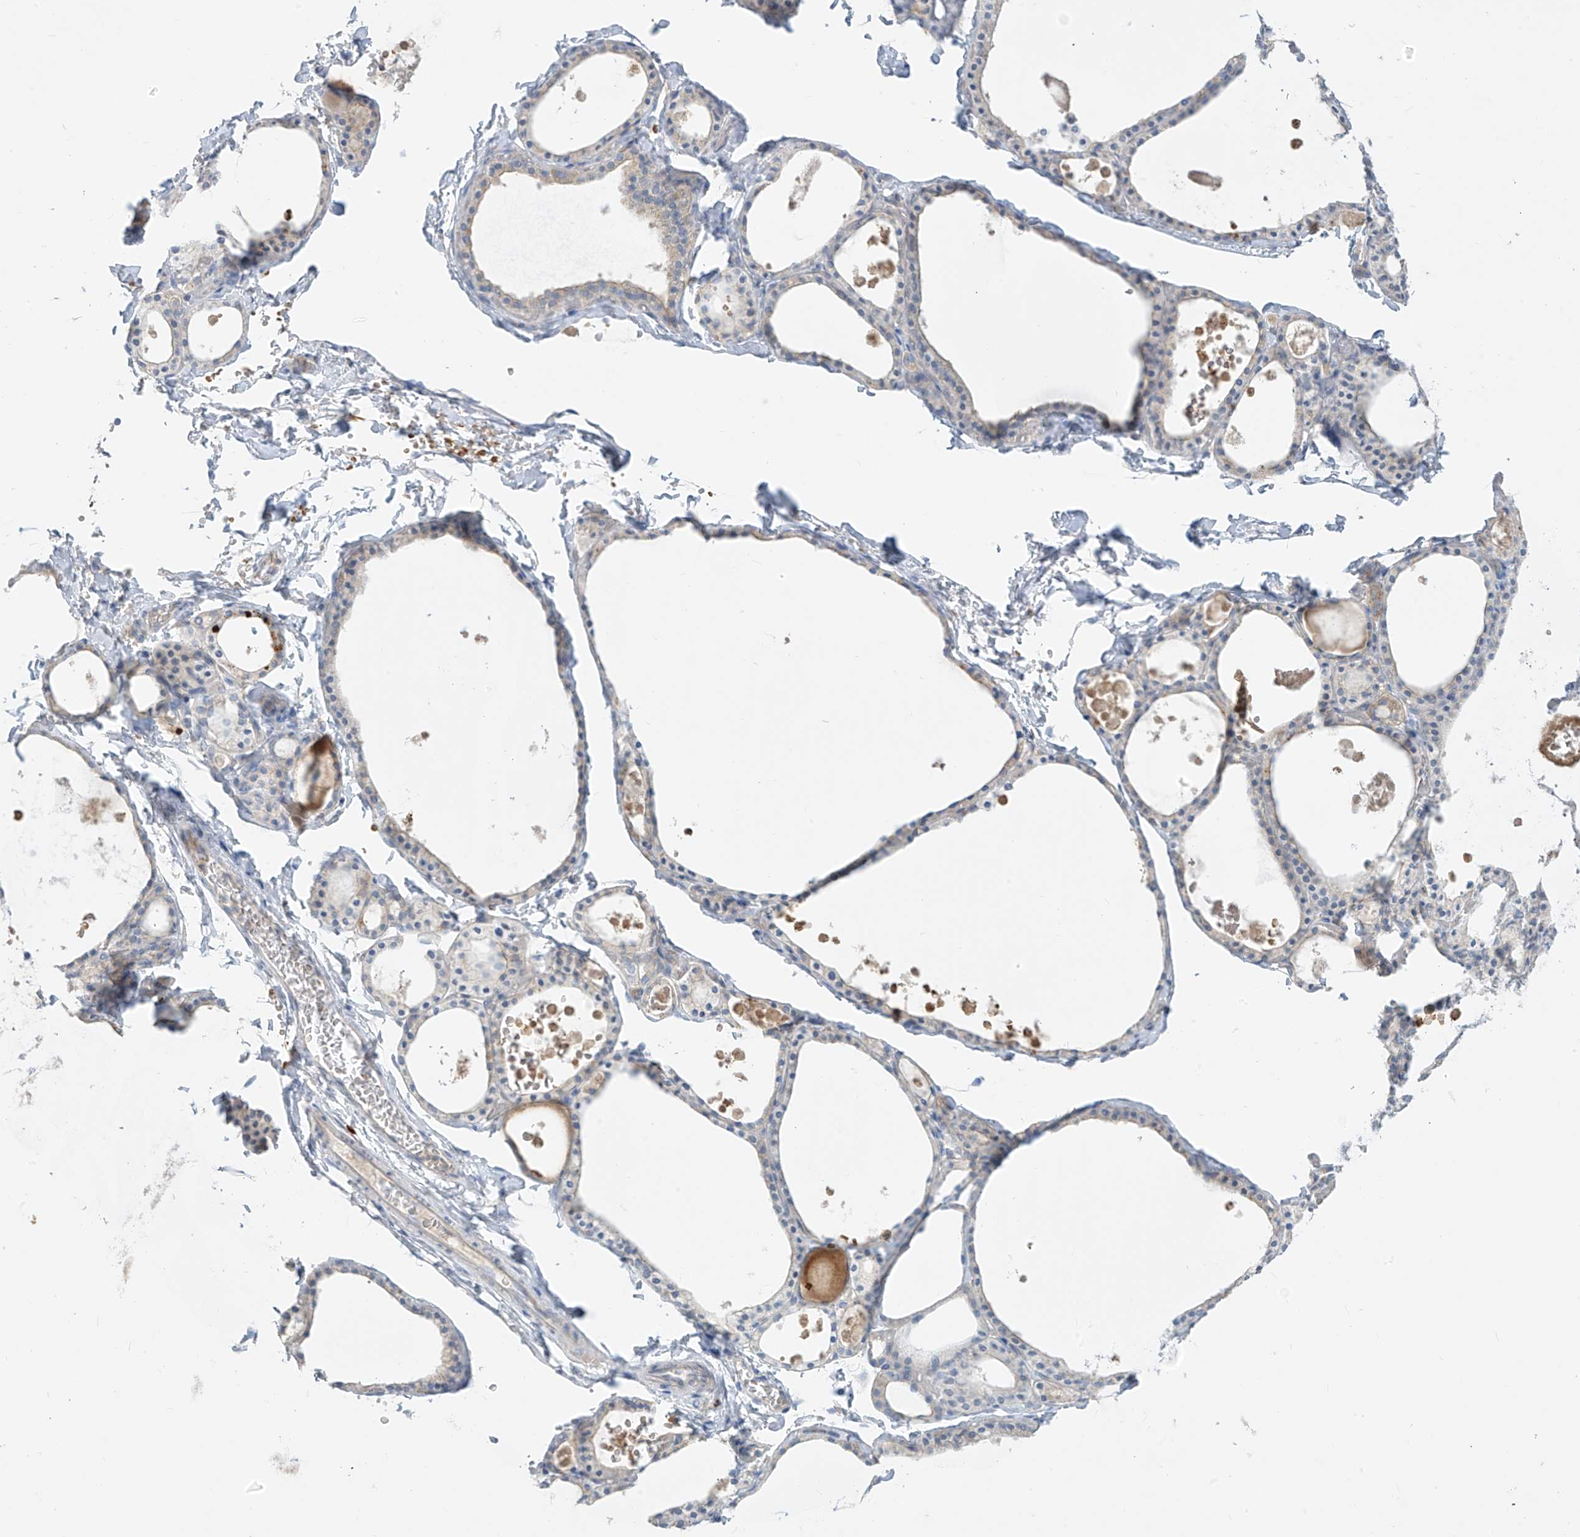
{"staining": {"intensity": "moderate", "quantity": "<25%", "location": "cytoplasmic/membranous"}, "tissue": "thyroid gland", "cell_type": "Glandular cells", "image_type": "normal", "snomed": [{"axis": "morphology", "description": "Normal tissue, NOS"}, {"axis": "topography", "description": "Thyroid gland"}], "caption": "IHC micrograph of benign human thyroid gland stained for a protein (brown), which demonstrates low levels of moderate cytoplasmic/membranous expression in about <25% of glandular cells.", "gene": "DGKQ", "patient": {"sex": "male", "age": 56}}